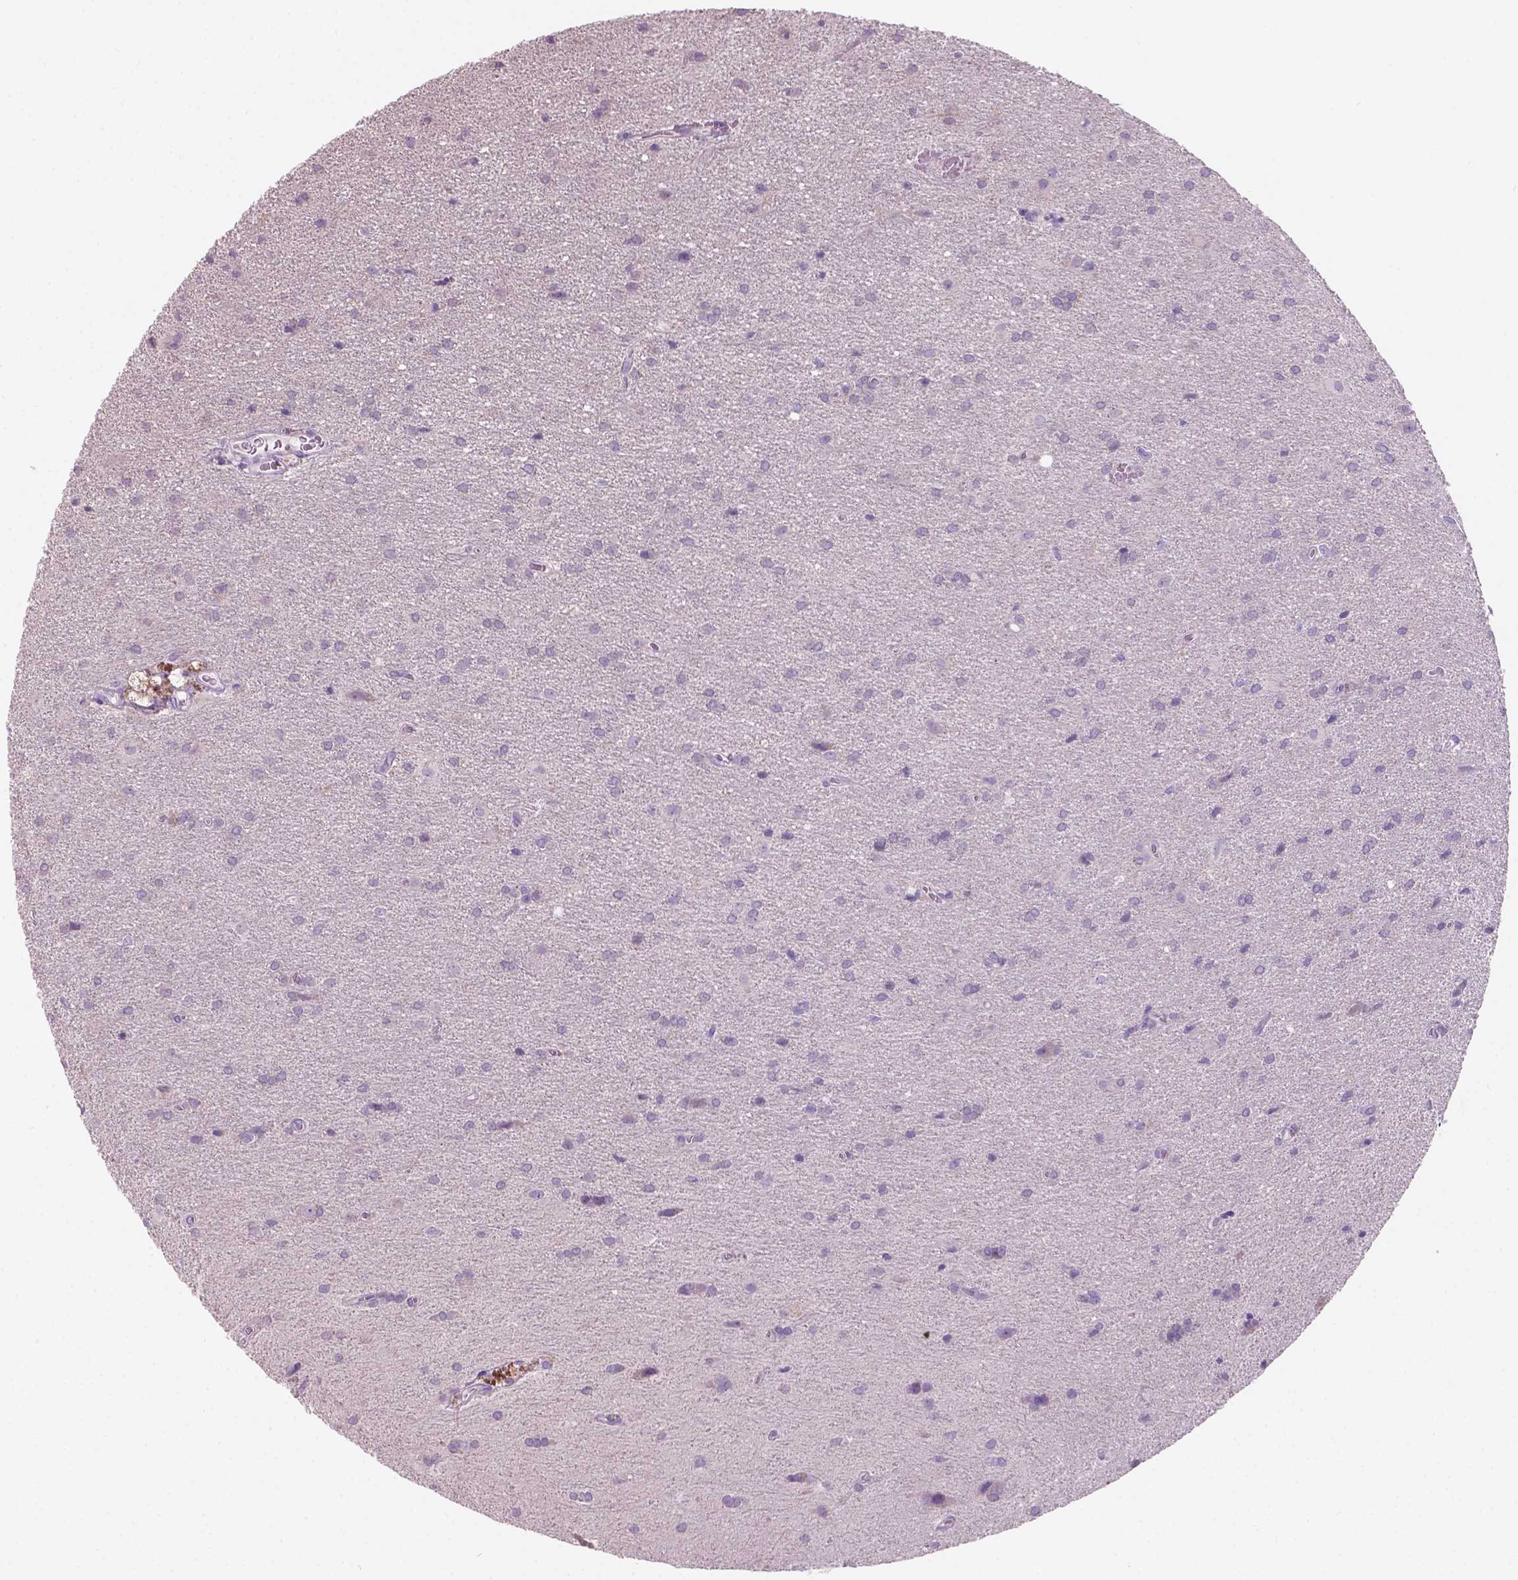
{"staining": {"intensity": "negative", "quantity": "none", "location": "none"}, "tissue": "glioma", "cell_type": "Tumor cells", "image_type": "cancer", "snomed": [{"axis": "morphology", "description": "Glioma, malignant, Low grade"}, {"axis": "topography", "description": "Brain"}], "caption": "There is no significant expression in tumor cells of malignant glioma (low-grade).", "gene": "SBSN", "patient": {"sex": "male", "age": 58}}